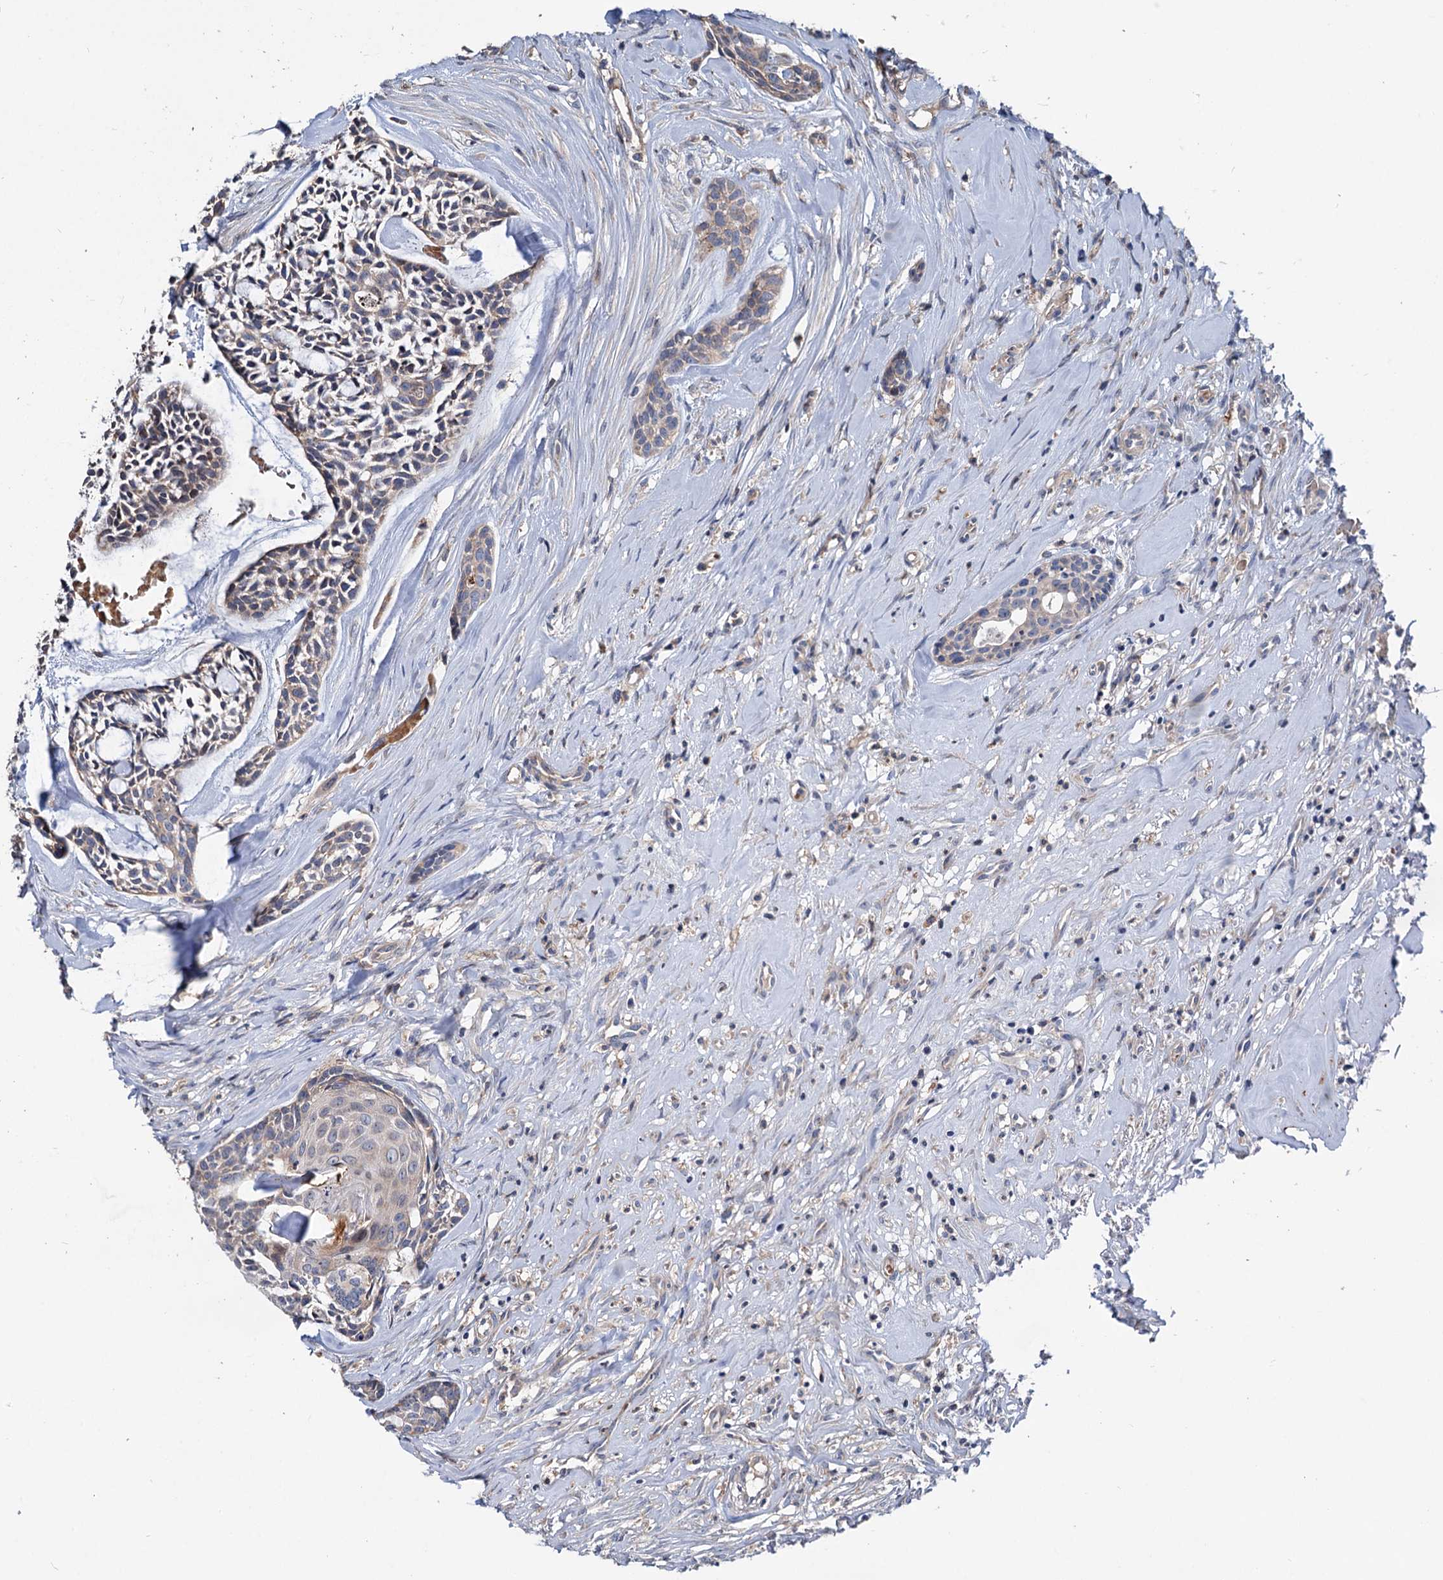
{"staining": {"intensity": "weak", "quantity": "<25%", "location": "cytoplasmic/membranous"}, "tissue": "head and neck cancer", "cell_type": "Tumor cells", "image_type": "cancer", "snomed": [{"axis": "morphology", "description": "Adenocarcinoma, NOS"}, {"axis": "topography", "description": "Subcutis"}, {"axis": "topography", "description": "Head-Neck"}], "caption": "A photomicrograph of head and neck cancer stained for a protein shows no brown staining in tumor cells.", "gene": "RNF111", "patient": {"sex": "female", "age": 73}}